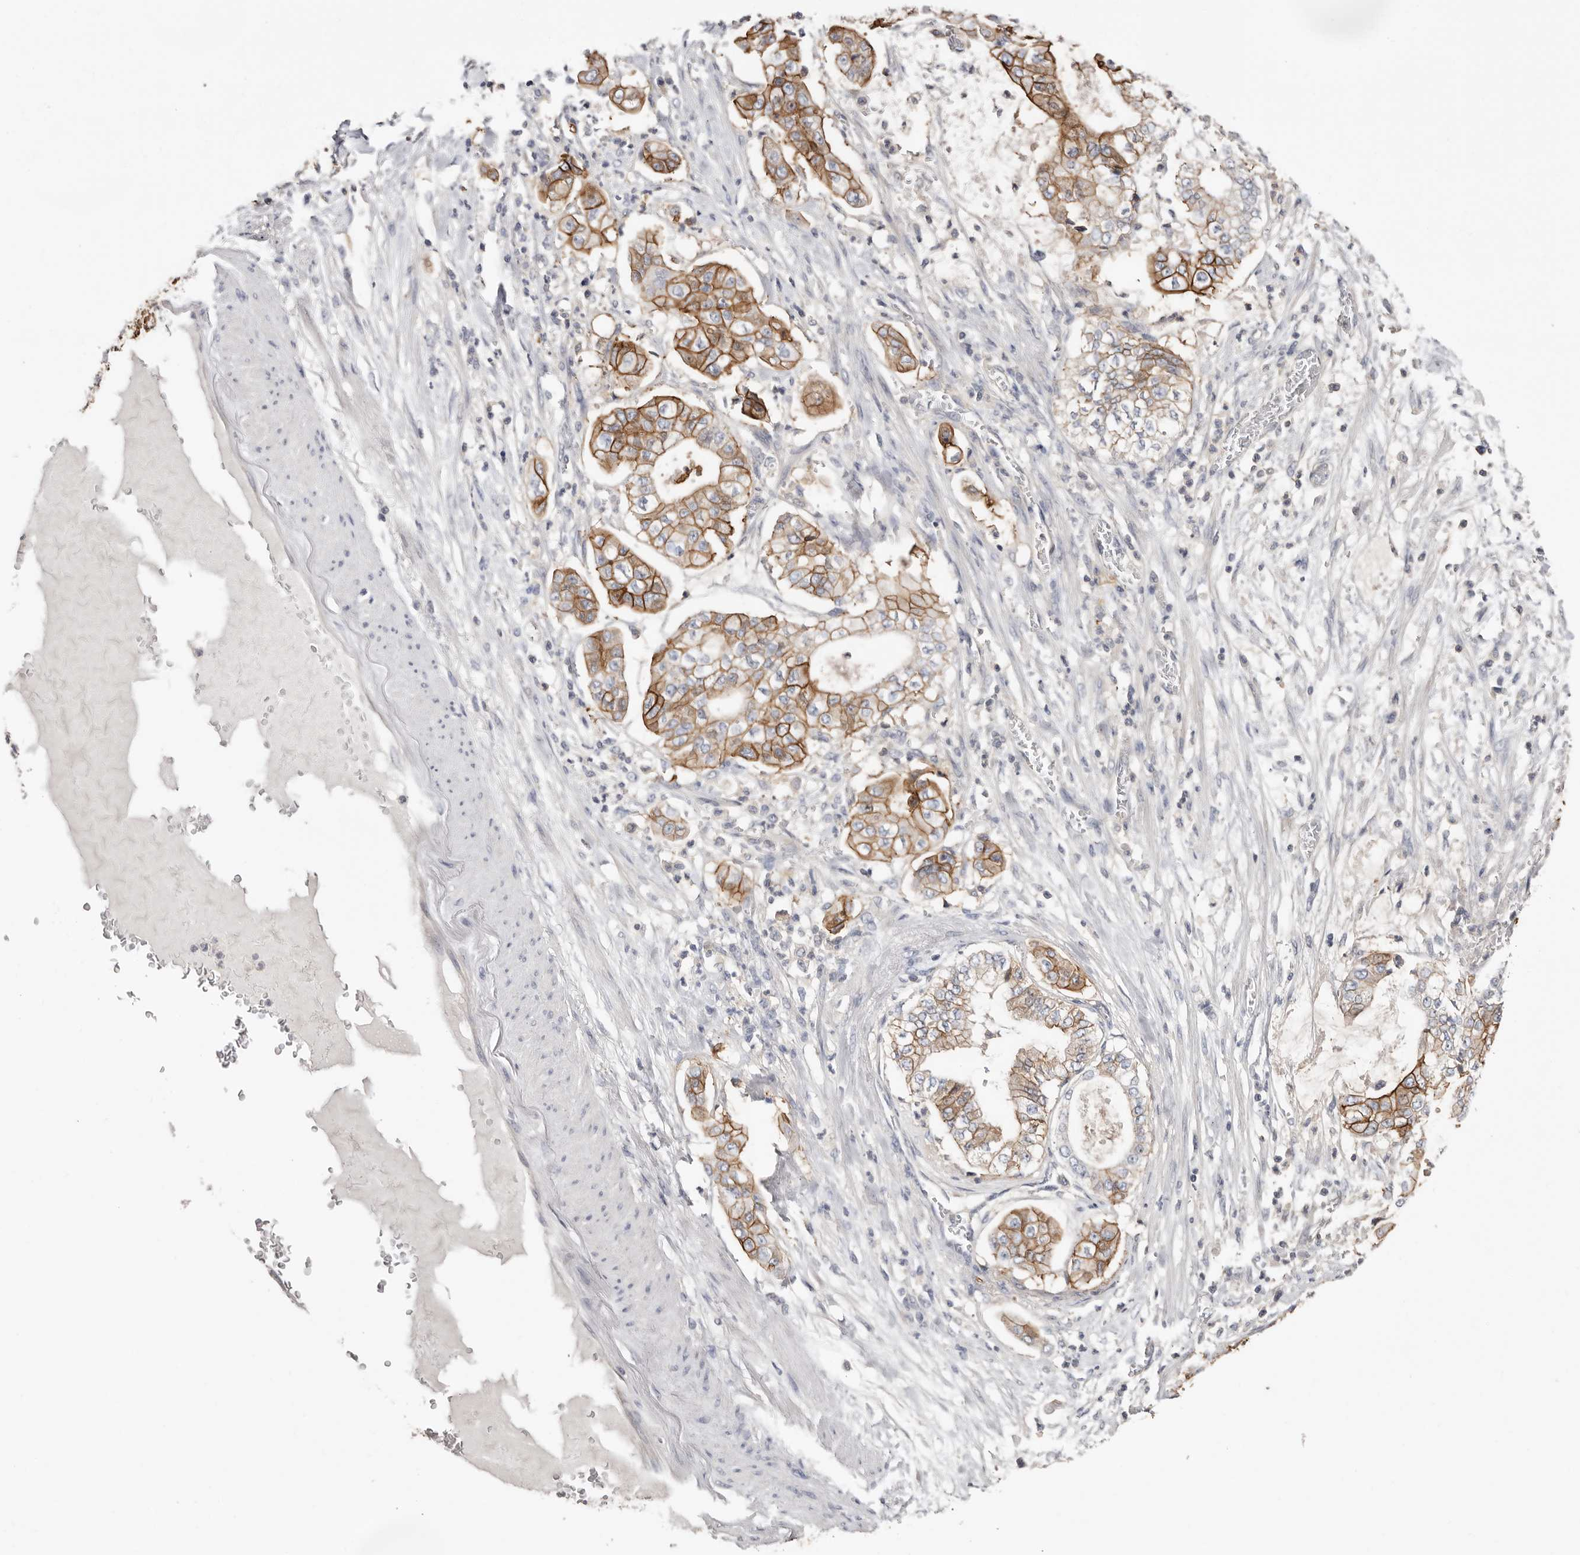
{"staining": {"intensity": "moderate", "quantity": "25%-75%", "location": "cytoplasmic/membranous"}, "tissue": "stomach cancer", "cell_type": "Tumor cells", "image_type": "cancer", "snomed": [{"axis": "morphology", "description": "Adenocarcinoma, NOS"}, {"axis": "topography", "description": "Stomach"}], "caption": "DAB immunohistochemical staining of adenocarcinoma (stomach) reveals moderate cytoplasmic/membranous protein staining in approximately 25%-75% of tumor cells. Immunohistochemistry (ihc) stains the protein of interest in brown and the nuclei are stained blue.", "gene": "S100A14", "patient": {"sex": "male", "age": 76}}